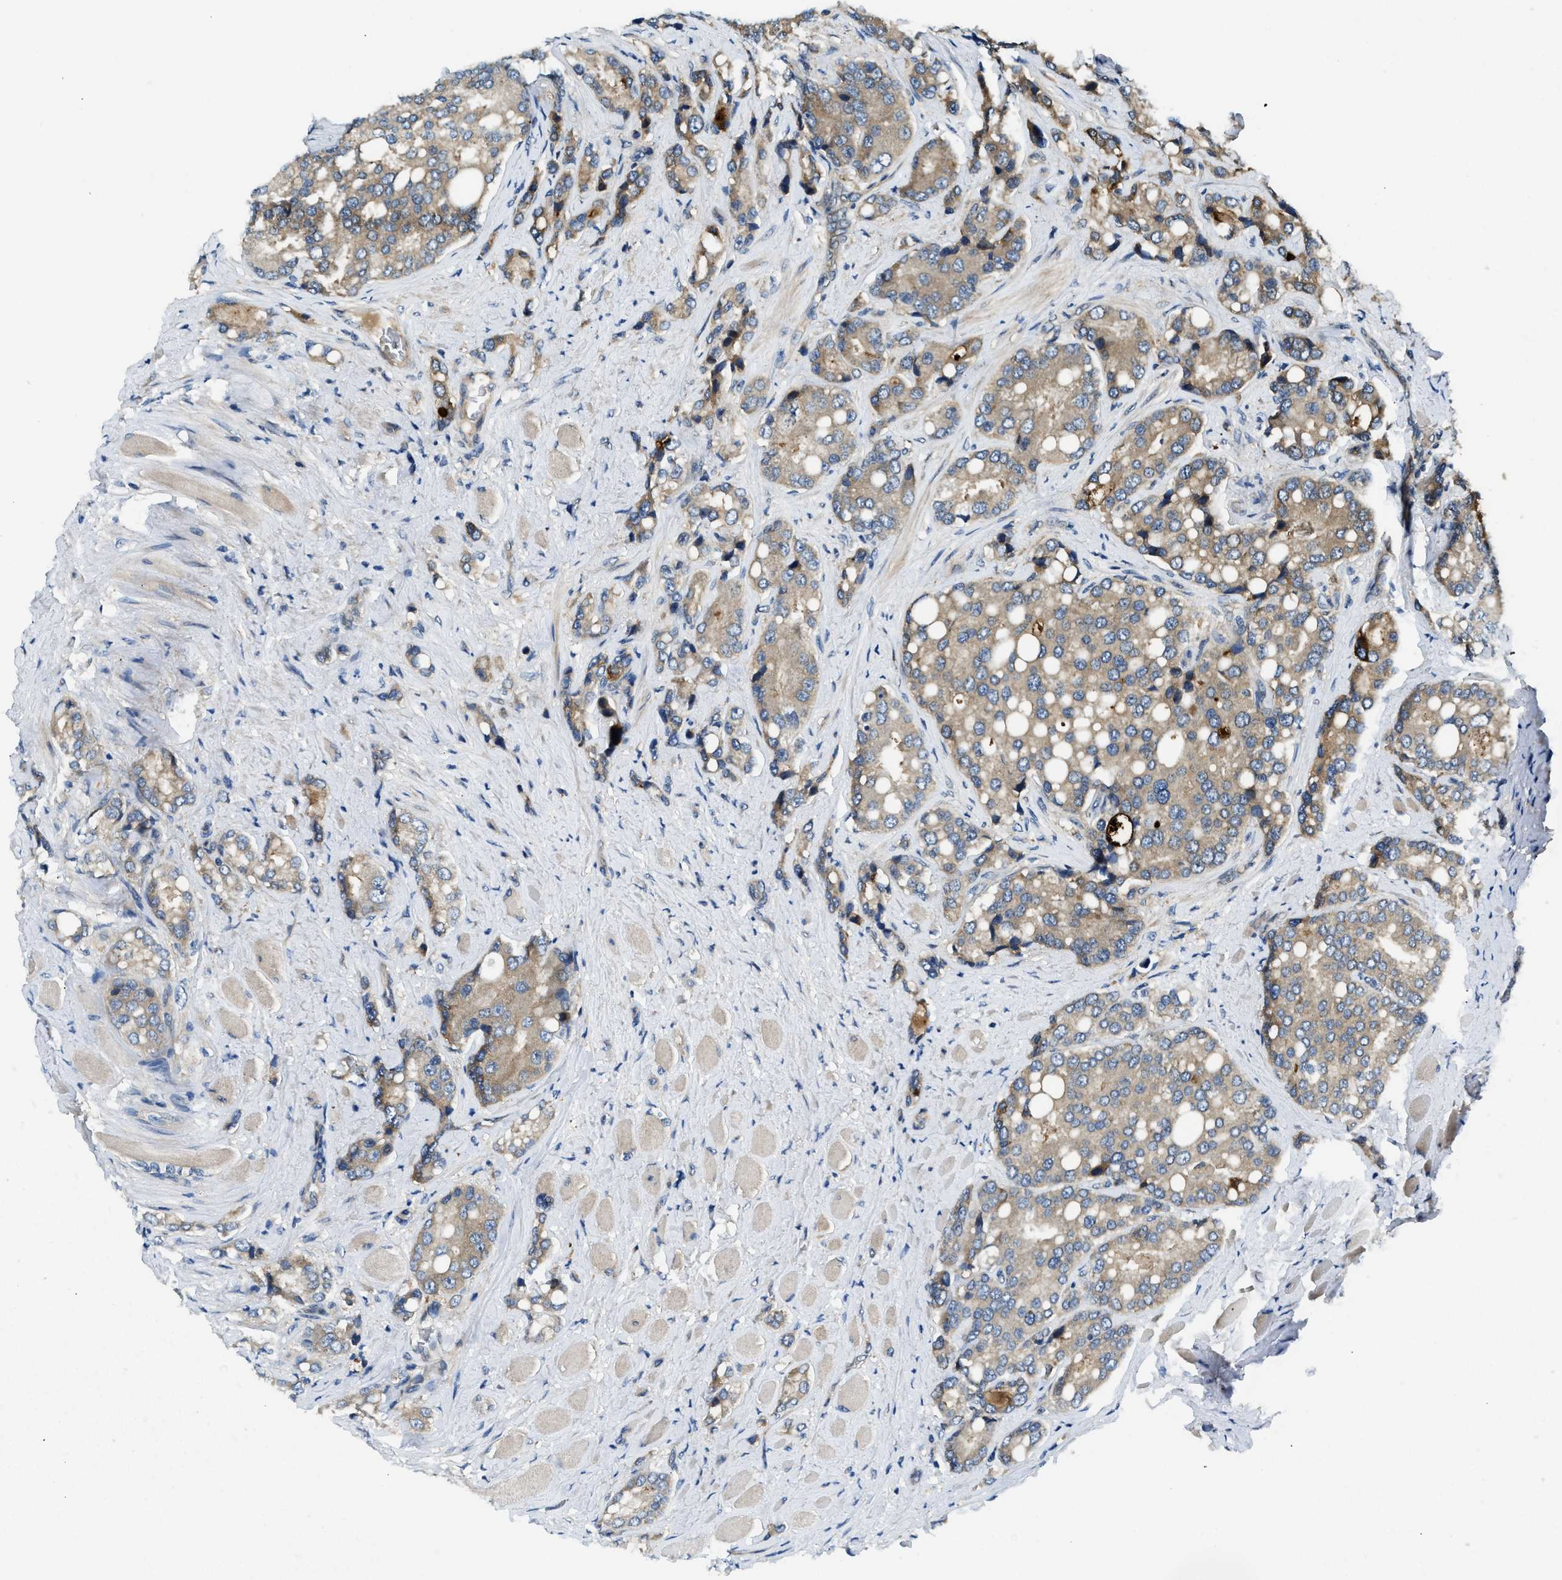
{"staining": {"intensity": "weak", "quantity": ">75%", "location": "cytoplasmic/membranous"}, "tissue": "prostate cancer", "cell_type": "Tumor cells", "image_type": "cancer", "snomed": [{"axis": "morphology", "description": "Adenocarcinoma, High grade"}, {"axis": "topography", "description": "Prostate"}], "caption": "Weak cytoplasmic/membranous protein positivity is present in about >75% of tumor cells in prostate cancer (adenocarcinoma (high-grade)). Using DAB (brown) and hematoxylin (blue) stains, captured at high magnification using brightfield microscopy.", "gene": "IL3RA", "patient": {"sex": "male", "age": 50}}